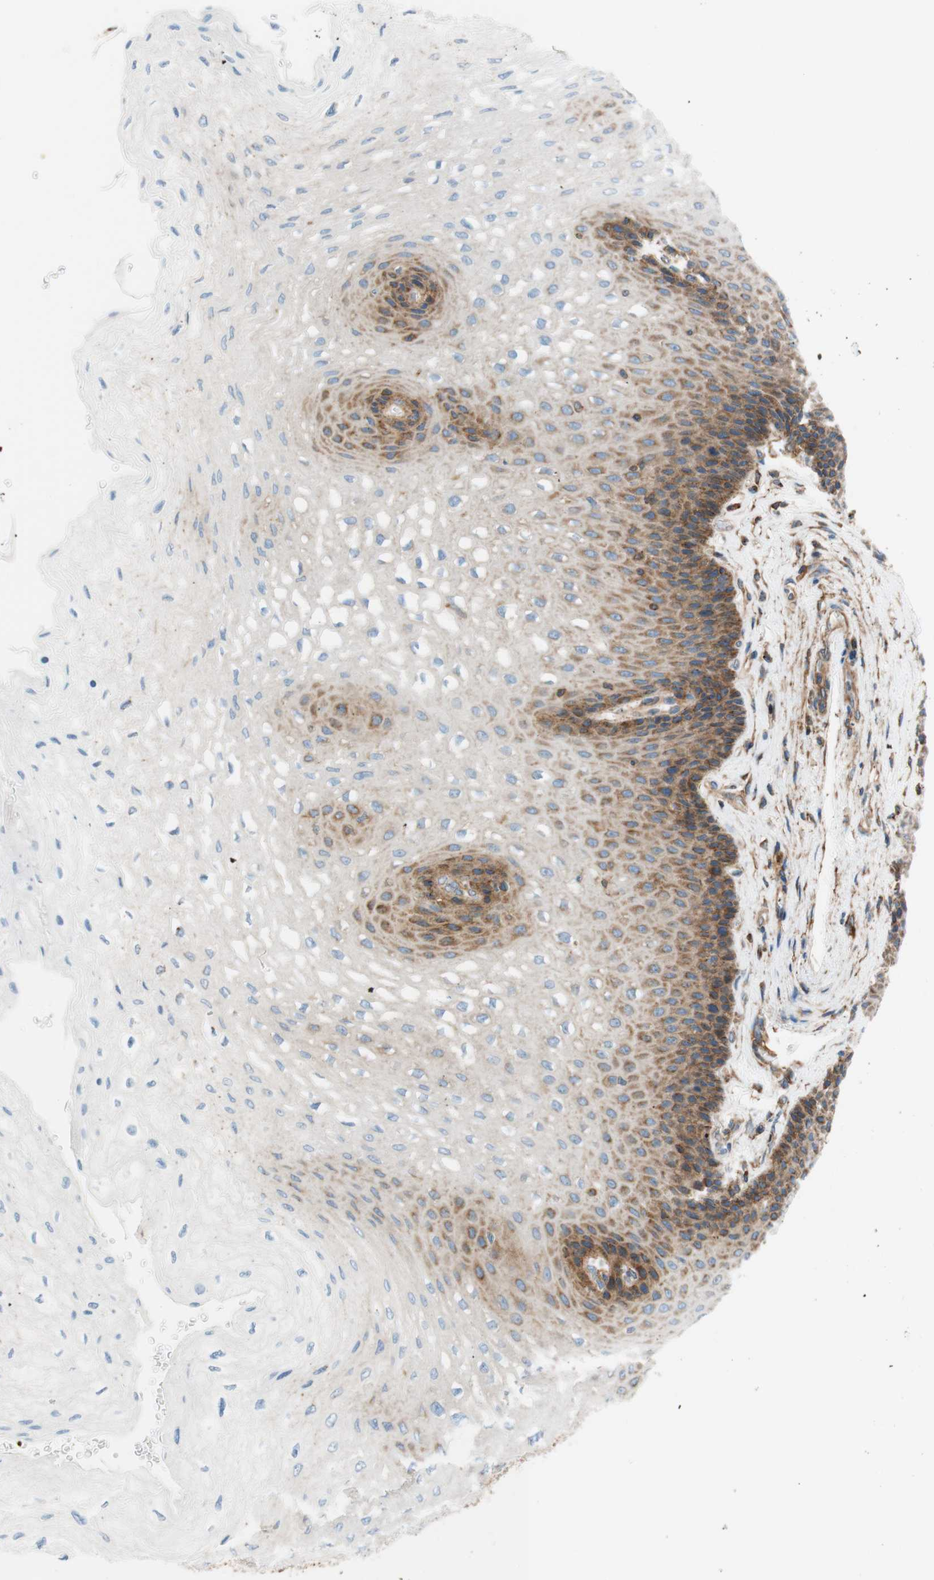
{"staining": {"intensity": "strong", "quantity": "25%-75%", "location": "cytoplasmic/membranous"}, "tissue": "esophagus", "cell_type": "Squamous epithelial cells", "image_type": "normal", "snomed": [{"axis": "morphology", "description": "Normal tissue, NOS"}, {"axis": "topography", "description": "Esophagus"}], "caption": "Human esophagus stained with a brown dye shows strong cytoplasmic/membranous positive staining in about 25%-75% of squamous epithelial cells.", "gene": "VPS26A", "patient": {"sex": "female", "age": 72}}